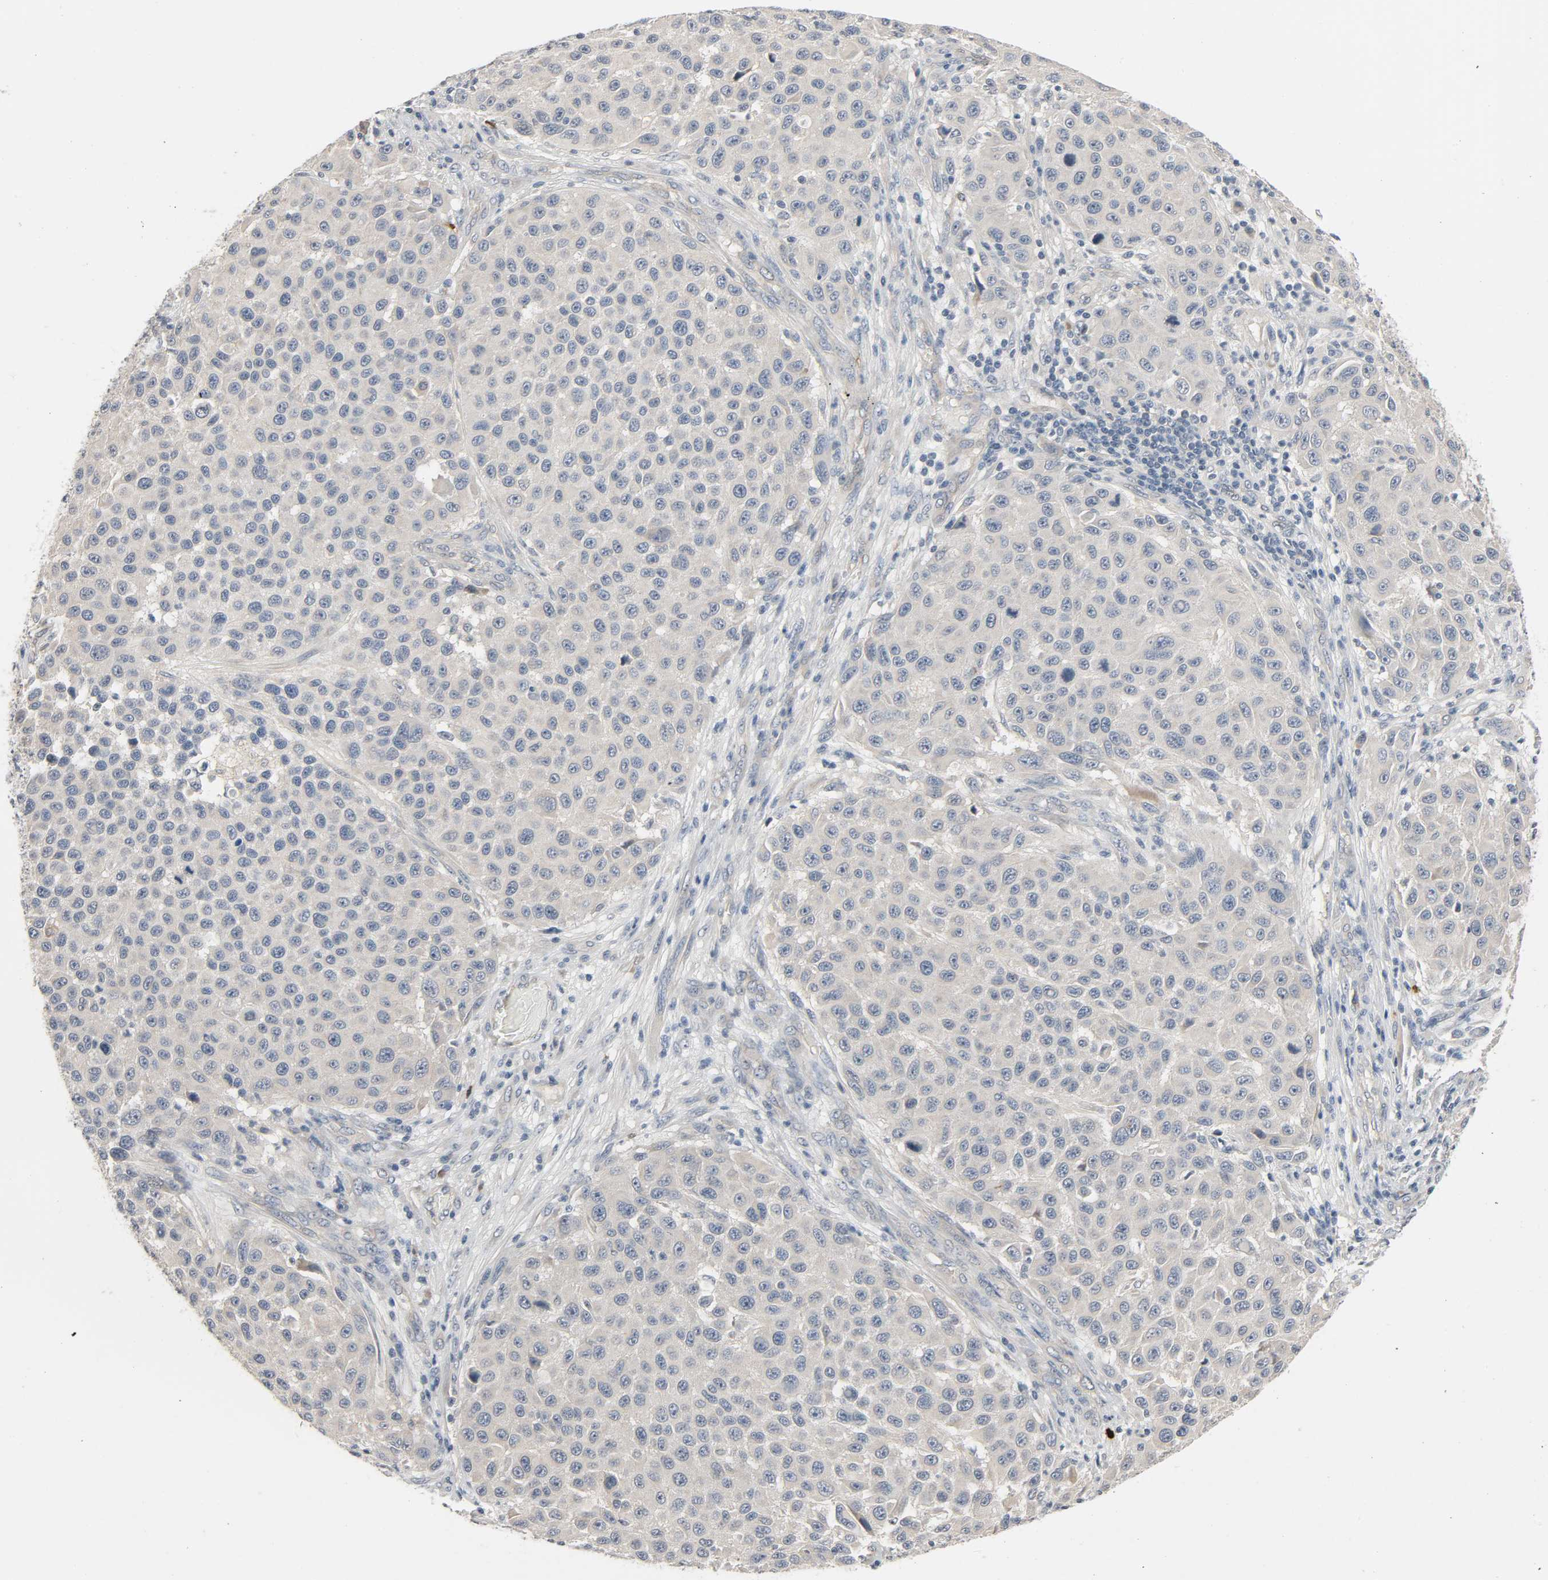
{"staining": {"intensity": "negative", "quantity": "none", "location": "none"}, "tissue": "melanoma", "cell_type": "Tumor cells", "image_type": "cancer", "snomed": [{"axis": "morphology", "description": "Malignant melanoma, Metastatic site"}, {"axis": "topography", "description": "Lymph node"}], "caption": "Immunohistochemical staining of malignant melanoma (metastatic site) shows no significant positivity in tumor cells. (Immunohistochemistry (ihc), brightfield microscopy, high magnification).", "gene": "LIMCH1", "patient": {"sex": "male", "age": 61}}